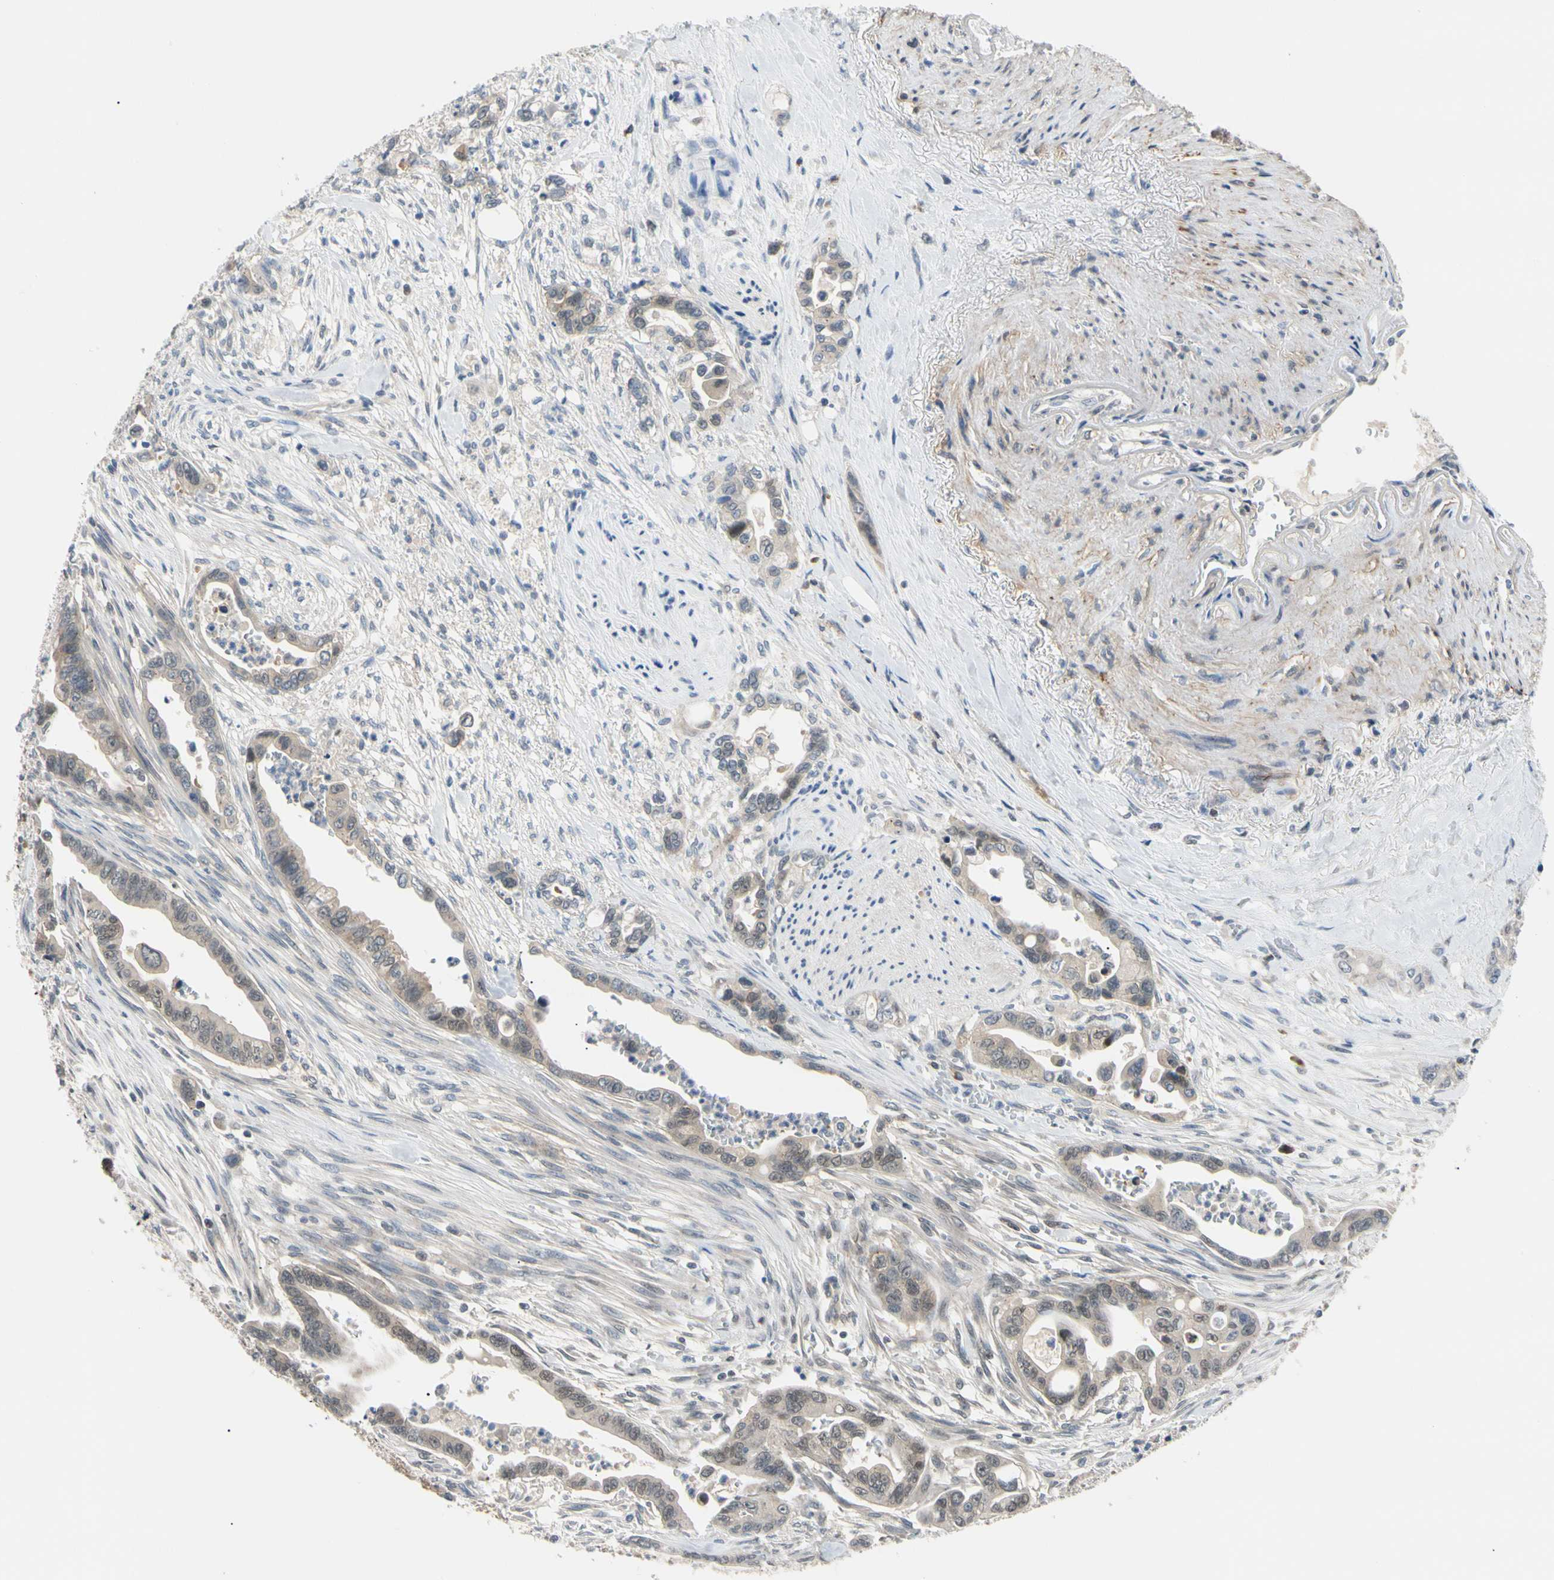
{"staining": {"intensity": "weak", "quantity": "25%-75%", "location": "cytoplasmic/membranous"}, "tissue": "pancreatic cancer", "cell_type": "Tumor cells", "image_type": "cancer", "snomed": [{"axis": "morphology", "description": "Adenocarcinoma, NOS"}, {"axis": "topography", "description": "Pancreas"}], "caption": "A micrograph of human adenocarcinoma (pancreatic) stained for a protein displays weak cytoplasmic/membranous brown staining in tumor cells.", "gene": "SEC23B", "patient": {"sex": "male", "age": 70}}